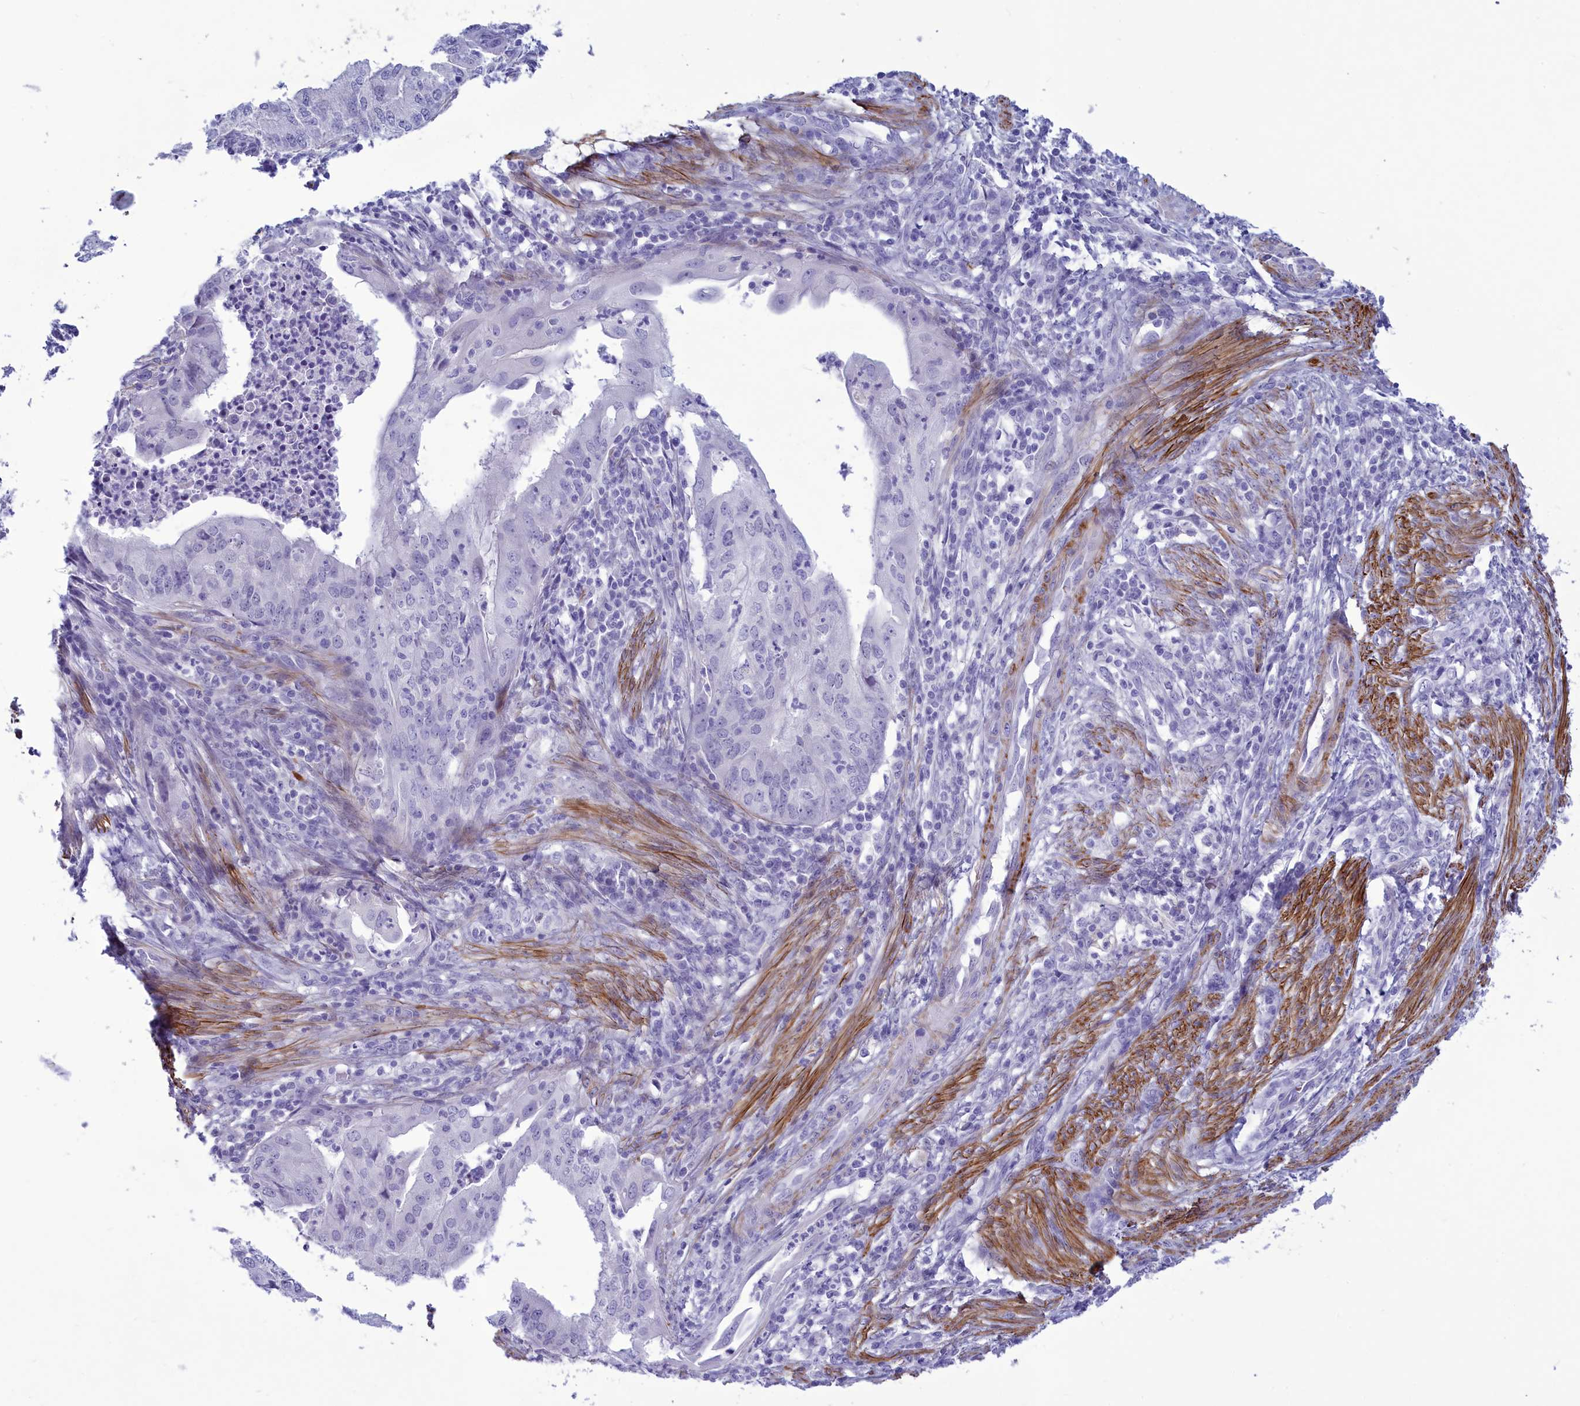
{"staining": {"intensity": "negative", "quantity": "none", "location": "none"}, "tissue": "endometrial cancer", "cell_type": "Tumor cells", "image_type": "cancer", "snomed": [{"axis": "morphology", "description": "Adenocarcinoma, NOS"}, {"axis": "topography", "description": "Endometrium"}], "caption": "Tumor cells are negative for protein expression in human endometrial adenocarcinoma. (DAB immunohistochemistry (IHC), high magnification).", "gene": "GAPDHS", "patient": {"sex": "female", "age": 50}}